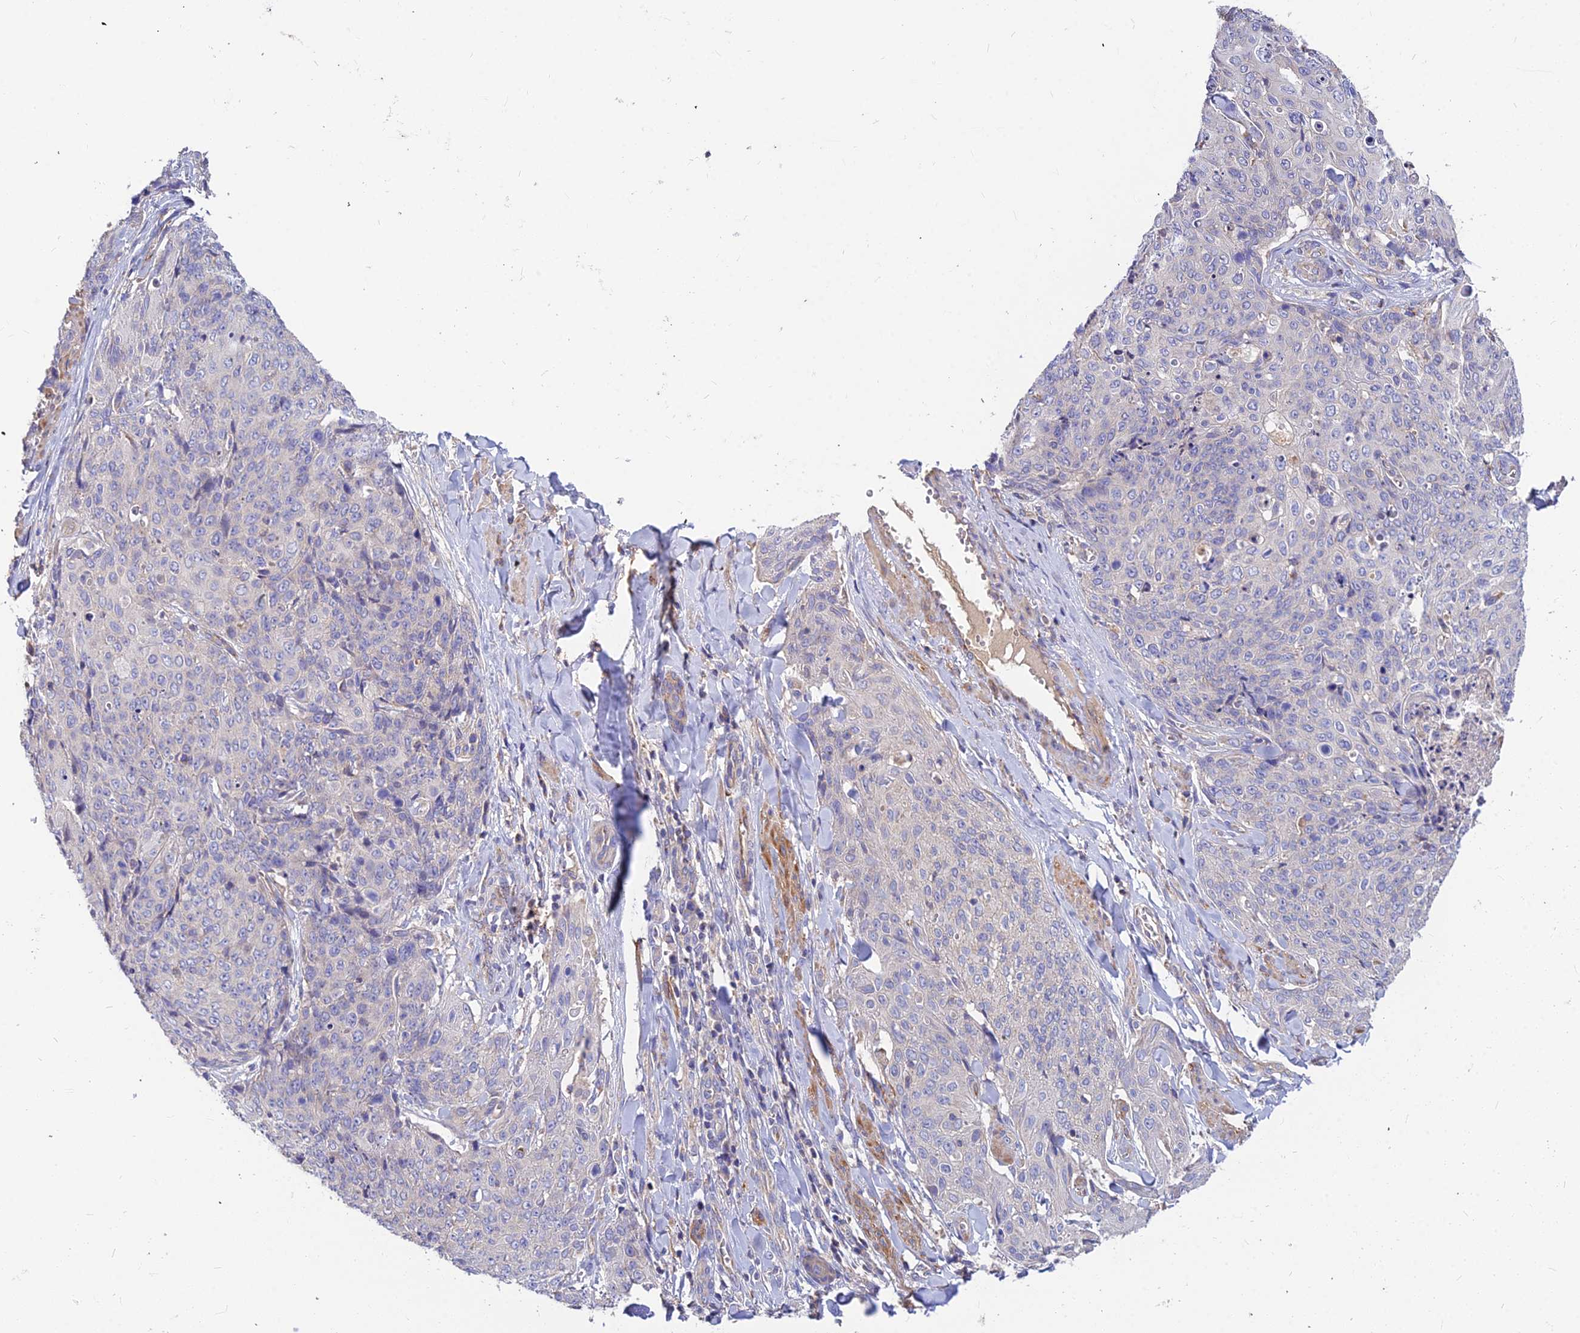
{"staining": {"intensity": "negative", "quantity": "none", "location": "none"}, "tissue": "skin cancer", "cell_type": "Tumor cells", "image_type": "cancer", "snomed": [{"axis": "morphology", "description": "Squamous cell carcinoma, NOS"}, {"axis": "topography", "description": "Skin"}, {"axis": "topography", "description": "Vulva"}], "caption": "An IHC histopathology image of skin squamous cell carcinoma is shown. There is no staining in tumor cells of skin squamous cell carcinoma. (DAB (3,3'-diaminobenzidine) immunohistochemistry (IHC), high magnification).", "gene": "ASPHD1", "patient": {"sex": "female", "age": 85}}